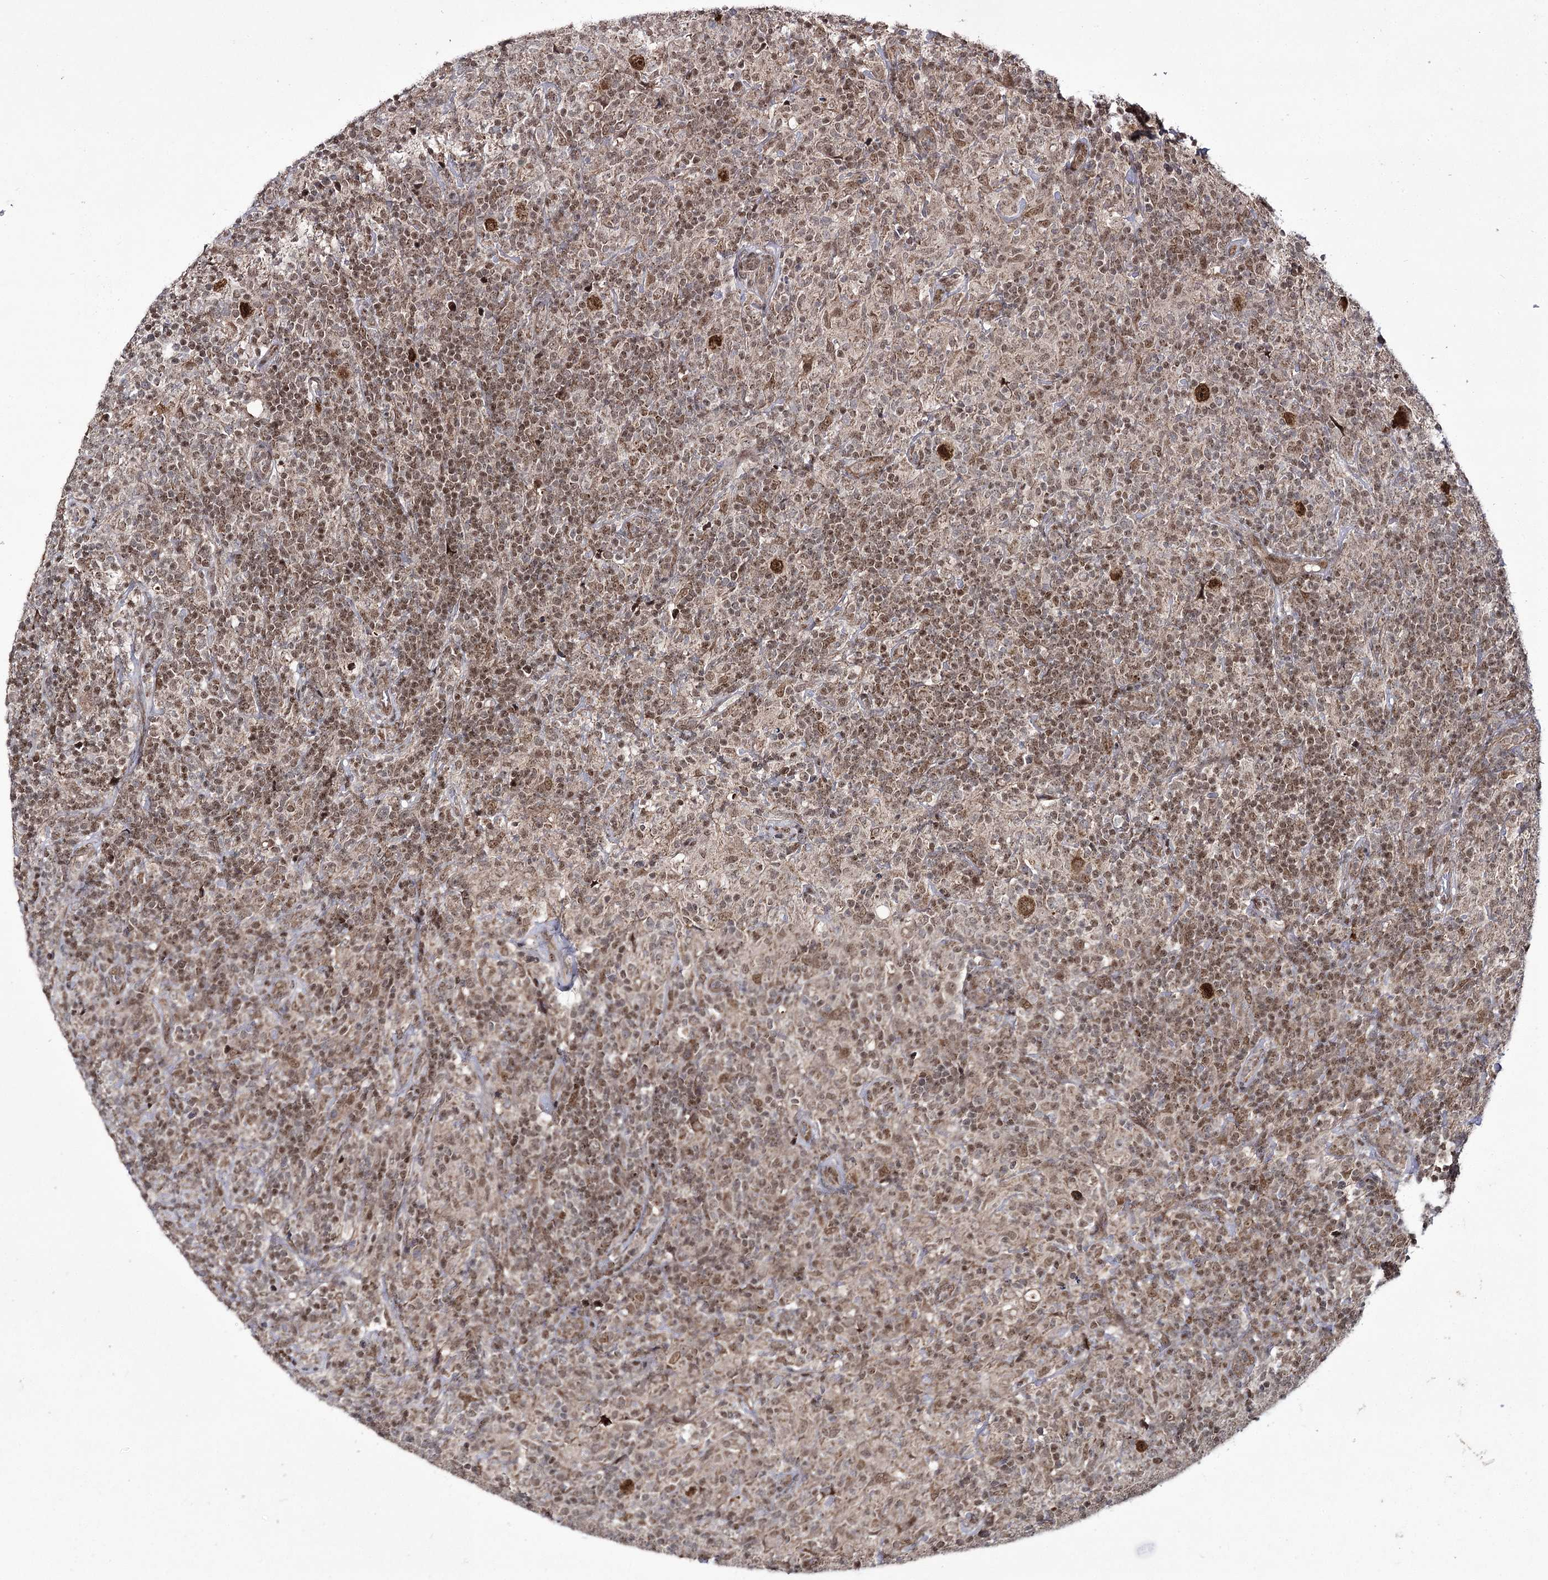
{"staining": {"intensity": "moderate", "quantity": ">75%", "location": "cytoplasmic/membranous,nuclear"}, "tissue": "lymphoma", "cell_type": "Tumor cells", "image_type": "cancer", "snomed": [{"axis": "morphology", "description": "Hodgkin's disease, NOS"}, {"axis": "topography", "description": "Lymph node"}], "caption": "The immunohistochemical stain highlights moderate cytoplasmic/membranous and nuclear staining in tumor cells of lymphoma tissue. The staining is performed using DAB (3,3'-diaminobenzidine) brown chromogen to label protein expression. The nuclei are counter-stained blue using hematoxylin.", "gene": "TRNT1", "patient": {"sex": "male", "age": 70}}